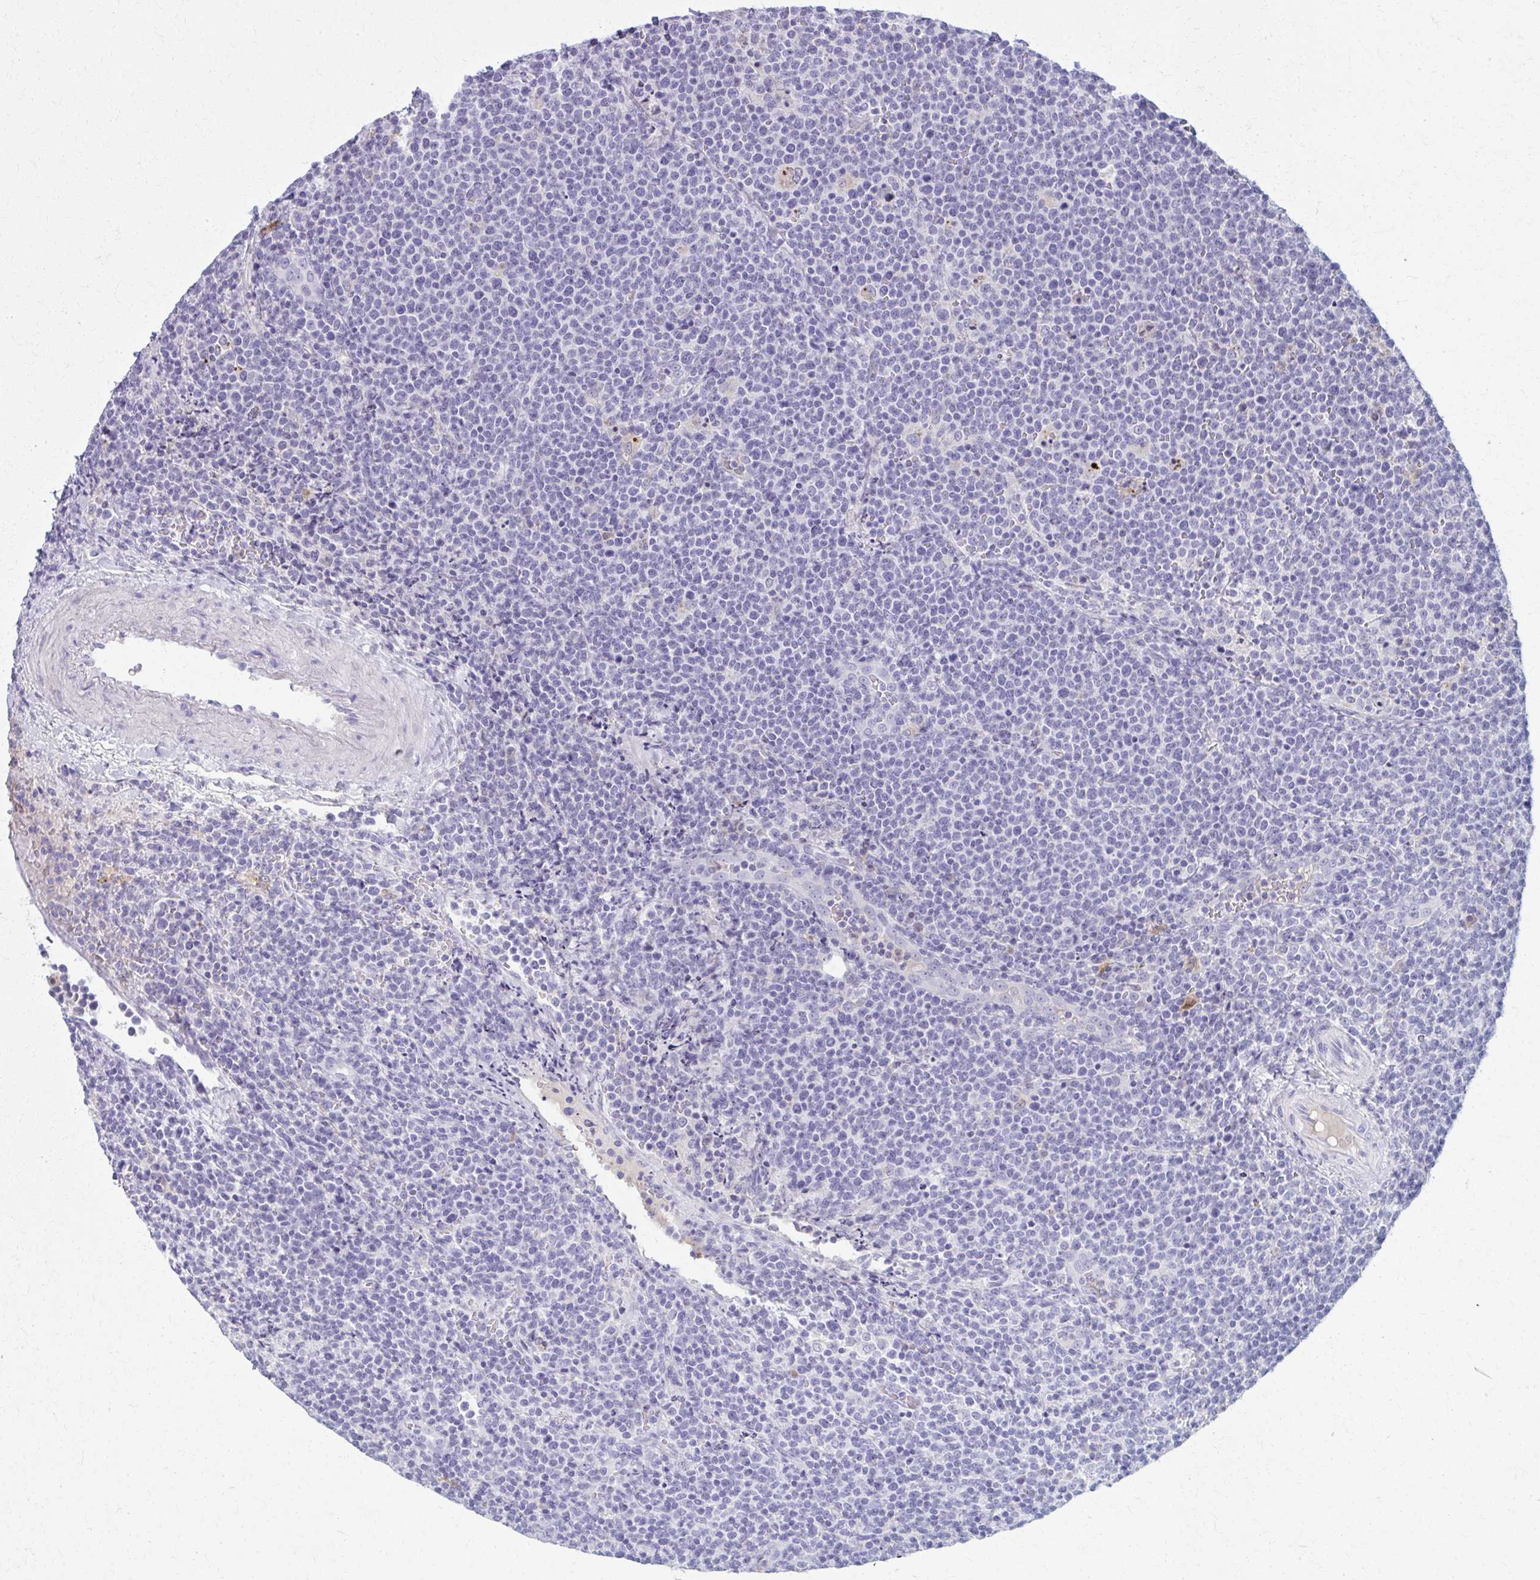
{"staining": {"intensity": "negative", "quantity": "none", "location": "none"}, "tissue": "lymphoma", "cell_type": "Tumor cells", "image_type": "cancer", "snomed": [{"axis": "morphology", "description": "Malignant lymphoma, non-Hodgkin's type, High grade"}, {"axis": "topography", "description": "Lymph node"}], "caption": "This histopathology image is of high-grade malignant lymphoma, non-Hodgkin's type stained with IHC to label a protein in brown with the nuclei are counter-stained blue. There is no positivity in tumor cells.", "gene": "OR4M1", "patient": {"sex": "male", "age": 61}}